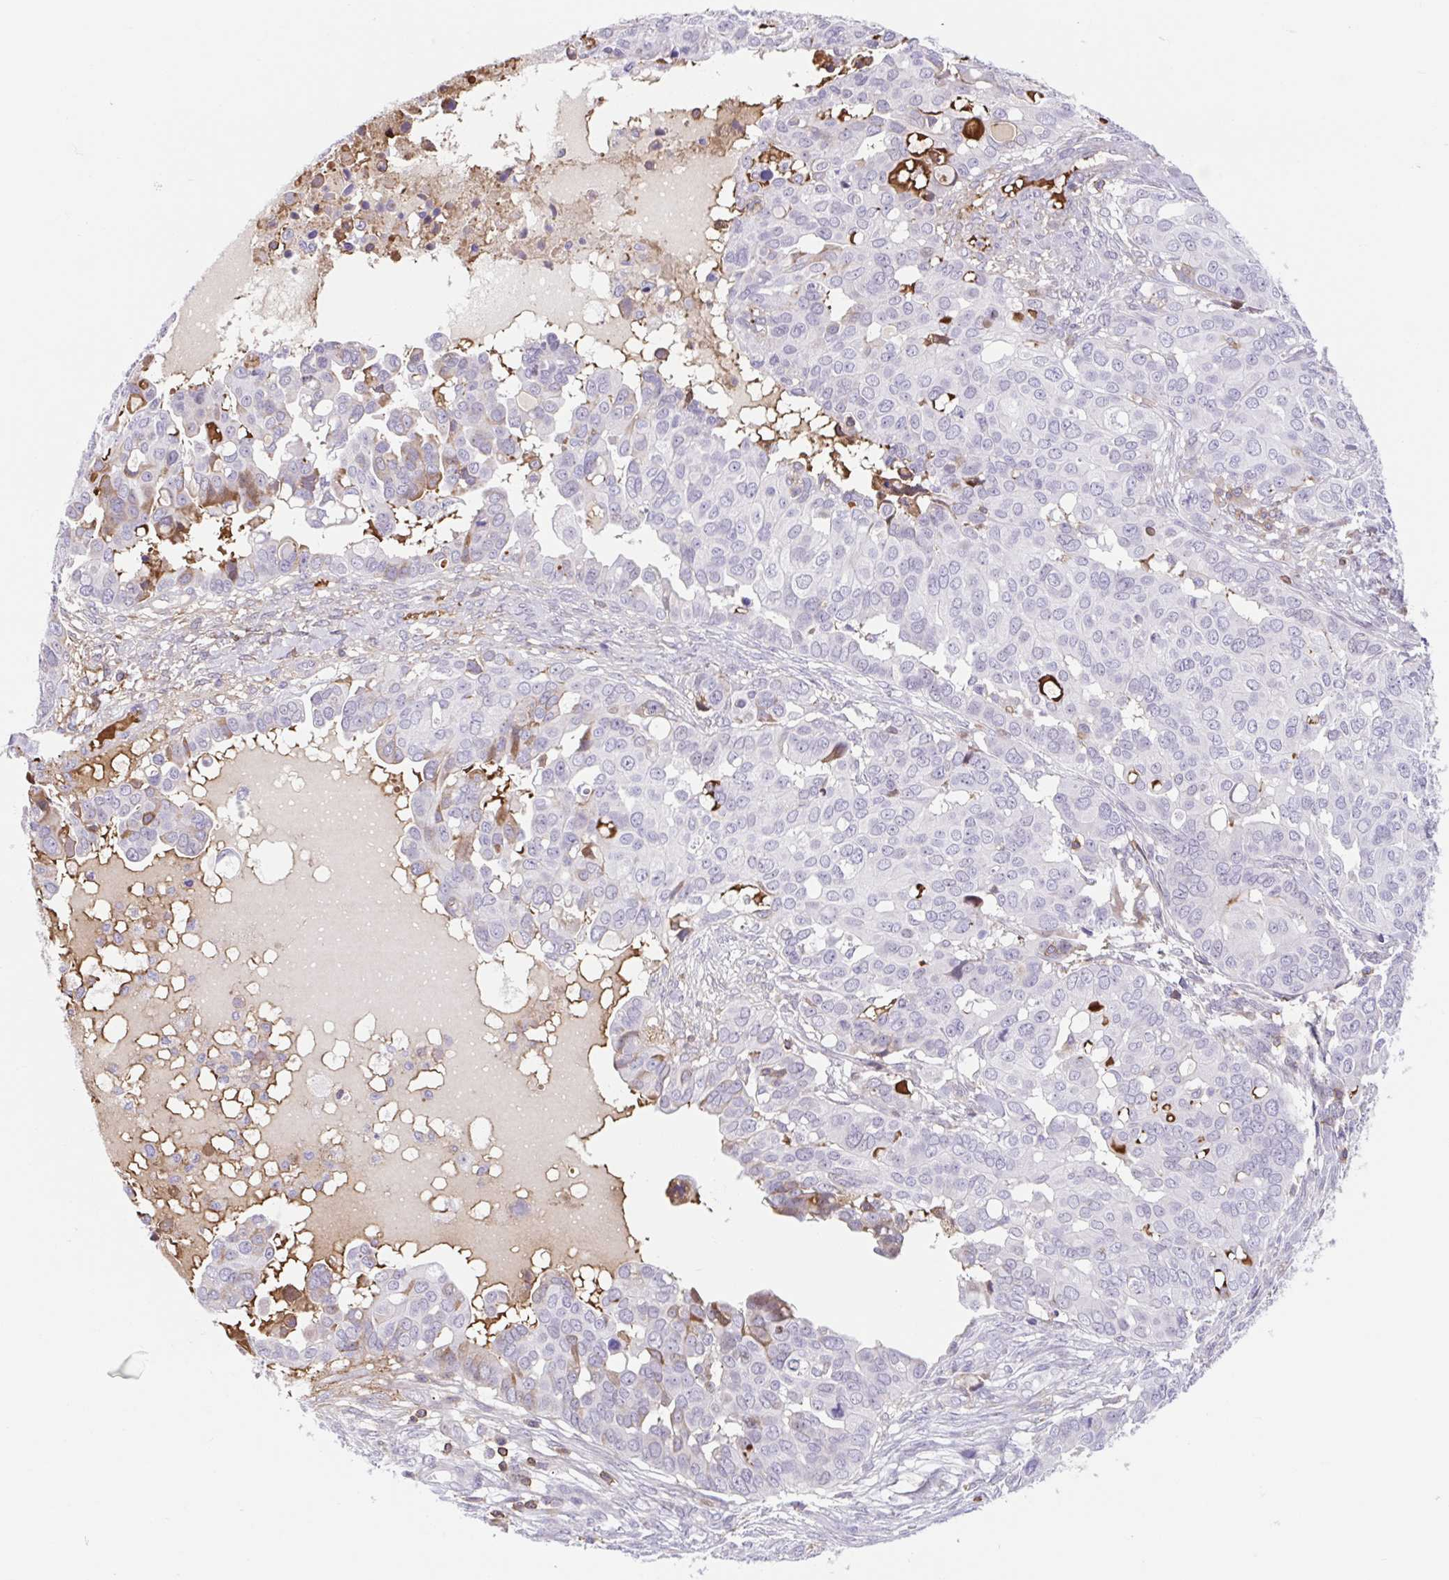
{"staining": {"intensity": "negative", "quantity": "none", "location": "none"}, "tissue": "ovarian cancer", "cell_type": "Tumor cells", "image_type": "cancer", "snomed": [{"axis": "morphology", "description": "Carcinoma, endometroid"}, {"axis": "topography", "description": "Ovary"}], "caption": "This is a image of IHC staining of endometroid carcinoma (ovarian), which shows no staining in tumor cells.", "gene": "TPRG1", "patient": {"sex": "female", "age": 78}}